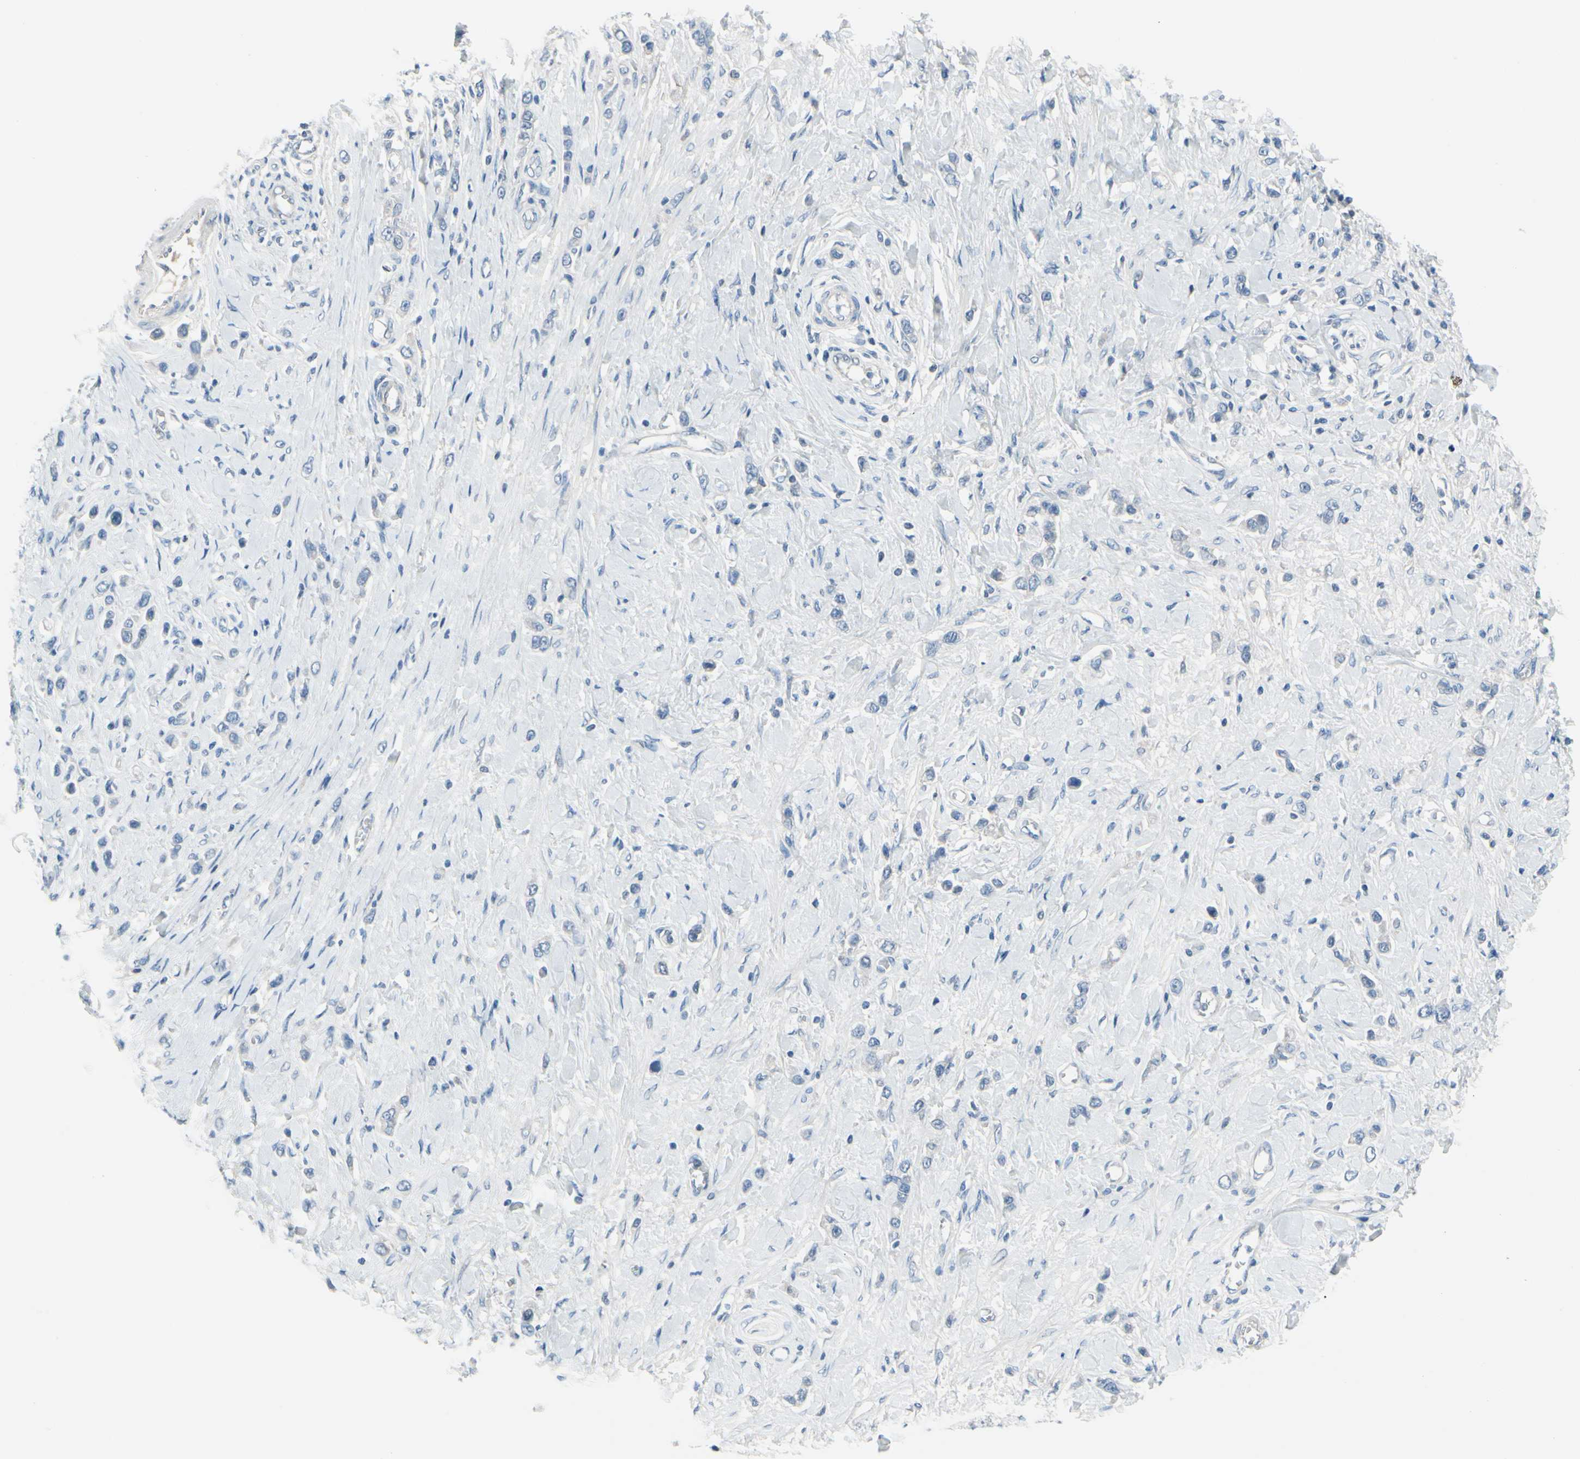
{"staining": {"intensity": "negative", "quantity": "none", "location": "none"}, "tissue": "stomach cancer", "cell_type": "Tumor cells", "image_type": "cancer", "snomed": [{"axis": "morphology", "description": "Normal tissue, NOS"}, {"axis": "morphology", "description": "Adenocarcinoma, NOS"}, {"axis": "topography", "description": "Stomach, upper"}, {"axis": "topography", "description": "Stomach"}], "caption": "Immunohistochemistry of adenocarcinoma (stomach) shows no expression in tumor cells. (DAB IHC with hematoxylin counter stain).", "gene": "PGR", "patient": {"sex": "female", "age": 65}}